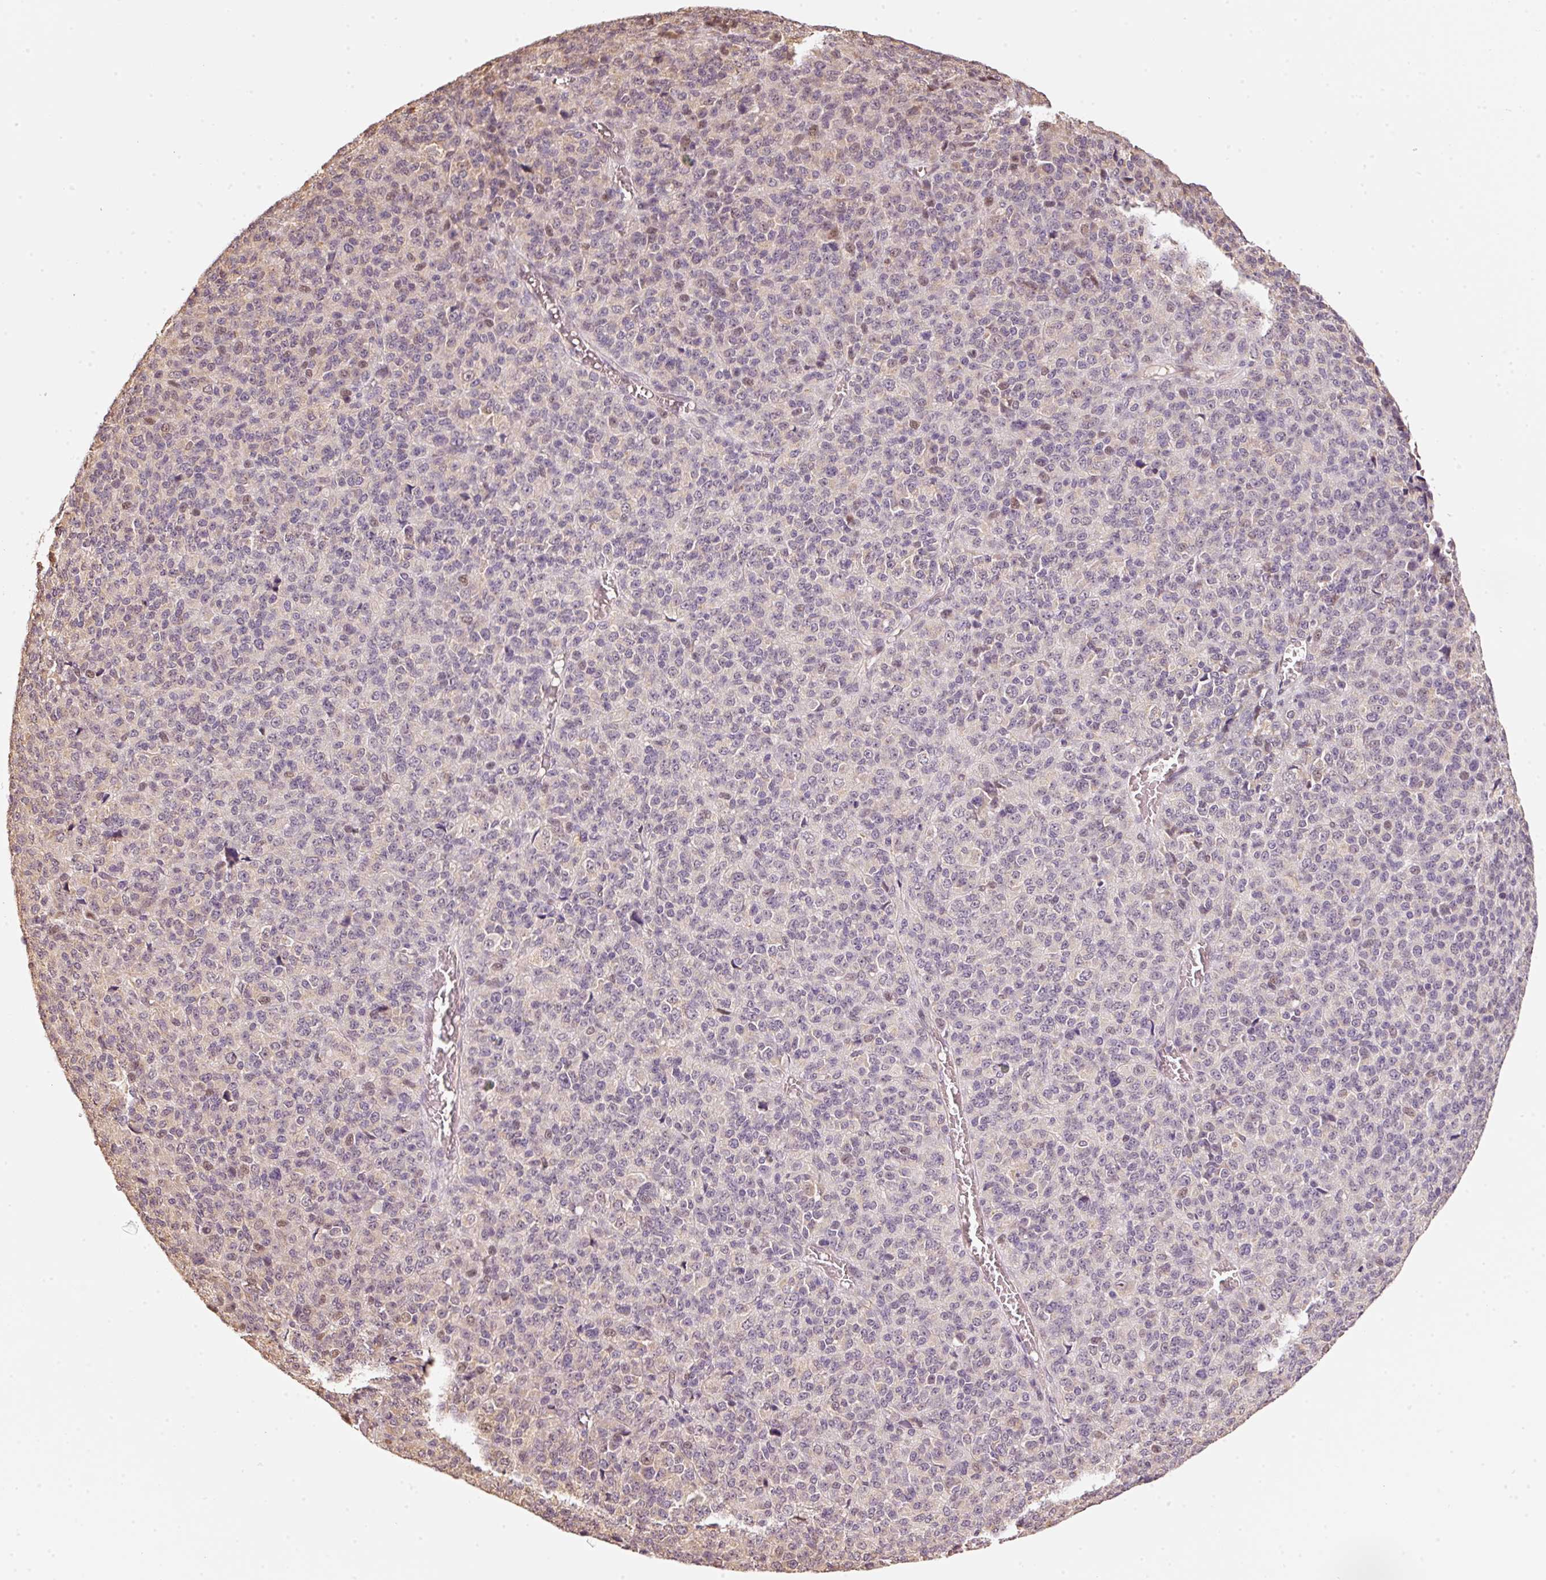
{"staining": {"intensity": "weak", "quantity": "<25%", "location": "cytoplasmic/membranous,nuclear"}, "tissue": "melanoma", "cell_type": "Tumor cells", "image_type": "cancer", "snomed": [{"axis": "morphology", "description": "Malignant melanoma, Metastatic site"}, {"axis": "topography", "description": "Brain"}], "caption": "A micrograph of human malignant melanoma (metastatic site) is negative for staining in tumor cells.", "gene": "RAB35", "patient": {"sex": "female", "age": 56}}